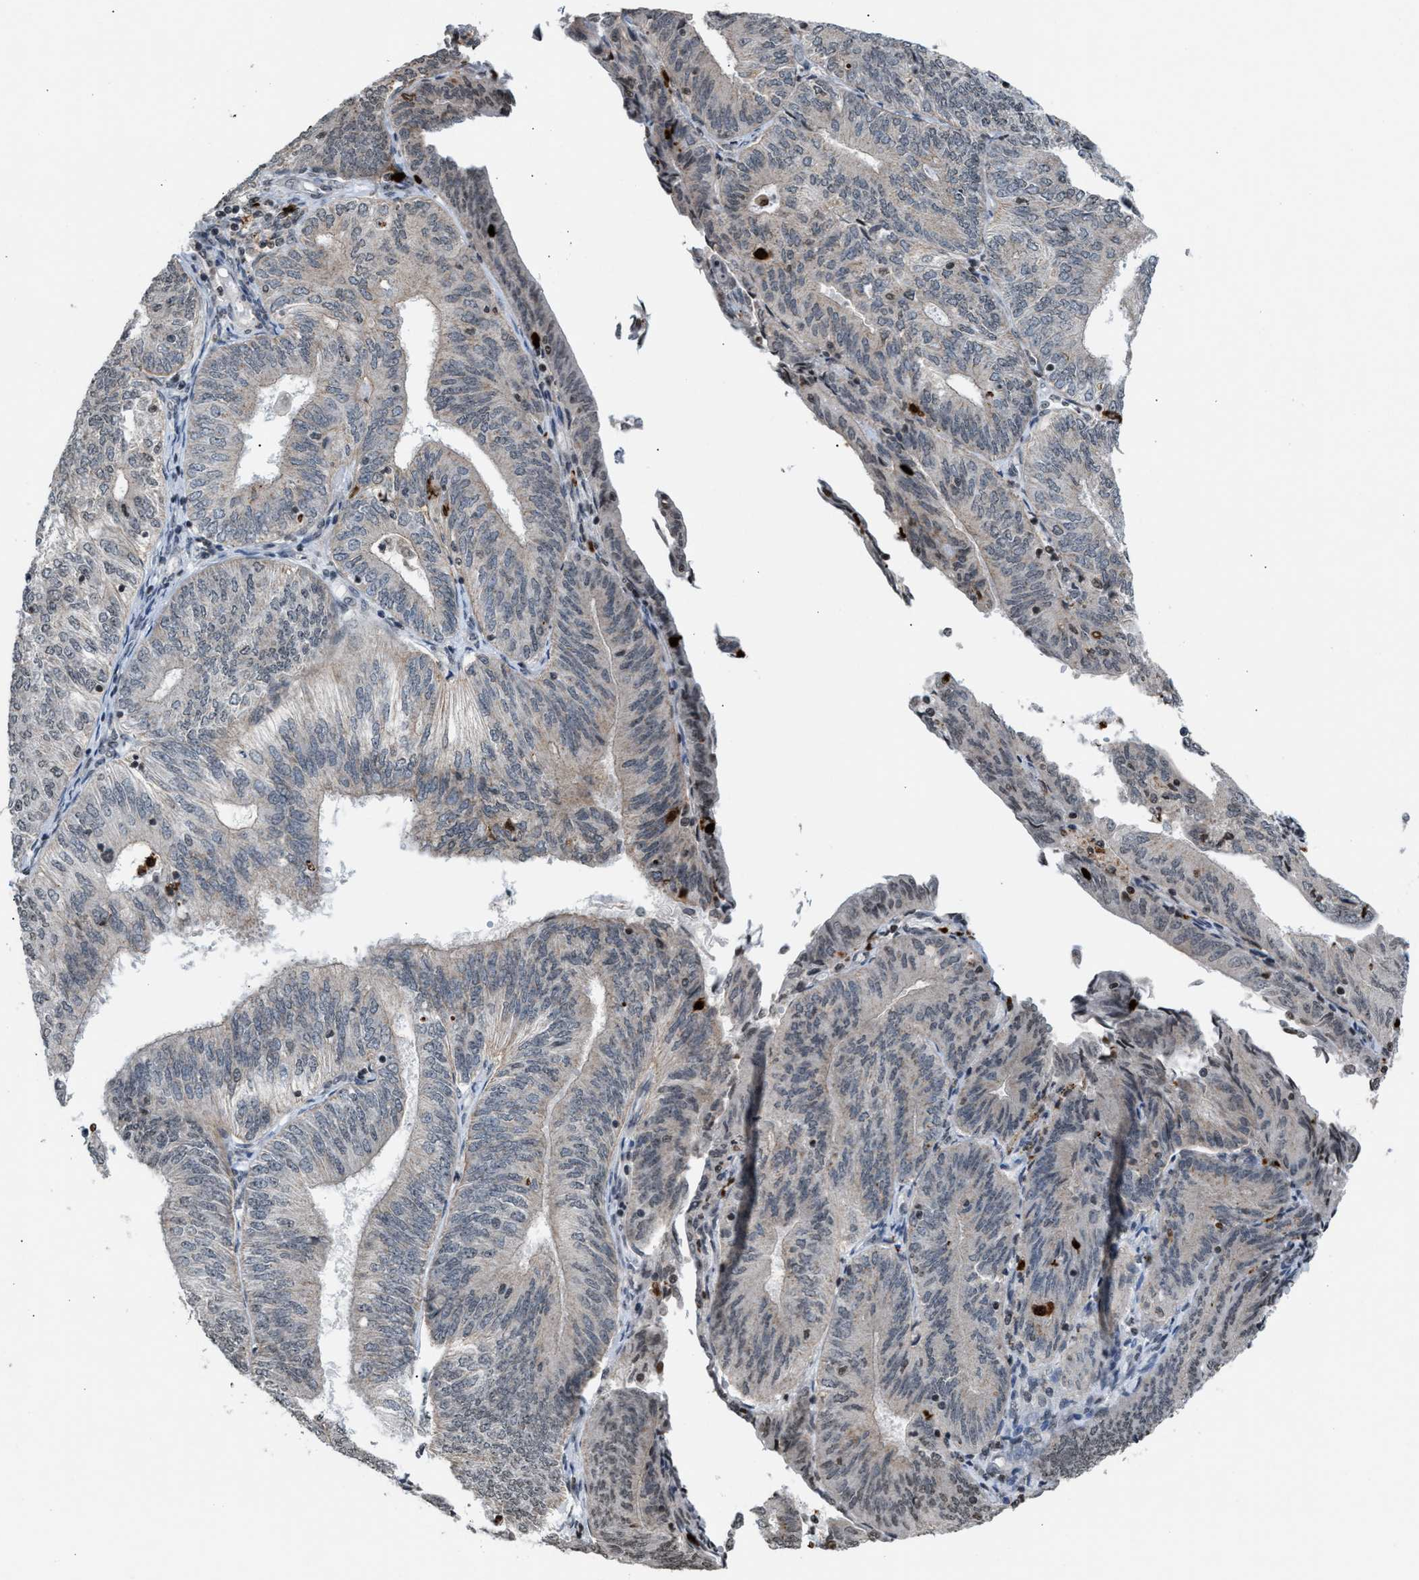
{"staining": {"intensity": "weak", "quantity": "<25%", "location": "cytoplasmic/membranous"}, "tissue": "endometrial cancer", "cell_type": "Tumor cells", "image_type": "cancer", "snomed": [{"axis": "morphology", "description": "Adenocarcinoma, NOS"}, {"axis": "topography", "description": "Endometrium"}], "caption": "High magnification brightfield microscopy of endometrial cancer (adenocarcinoma) stained with DAB (3,3'-diaminobenzidine) (brown) and counterstained with hematoxylin (blue): tumor cells show no significant staining.", "gene": "PRUNE2", "patient": {"sex": "female", "age": 58}}